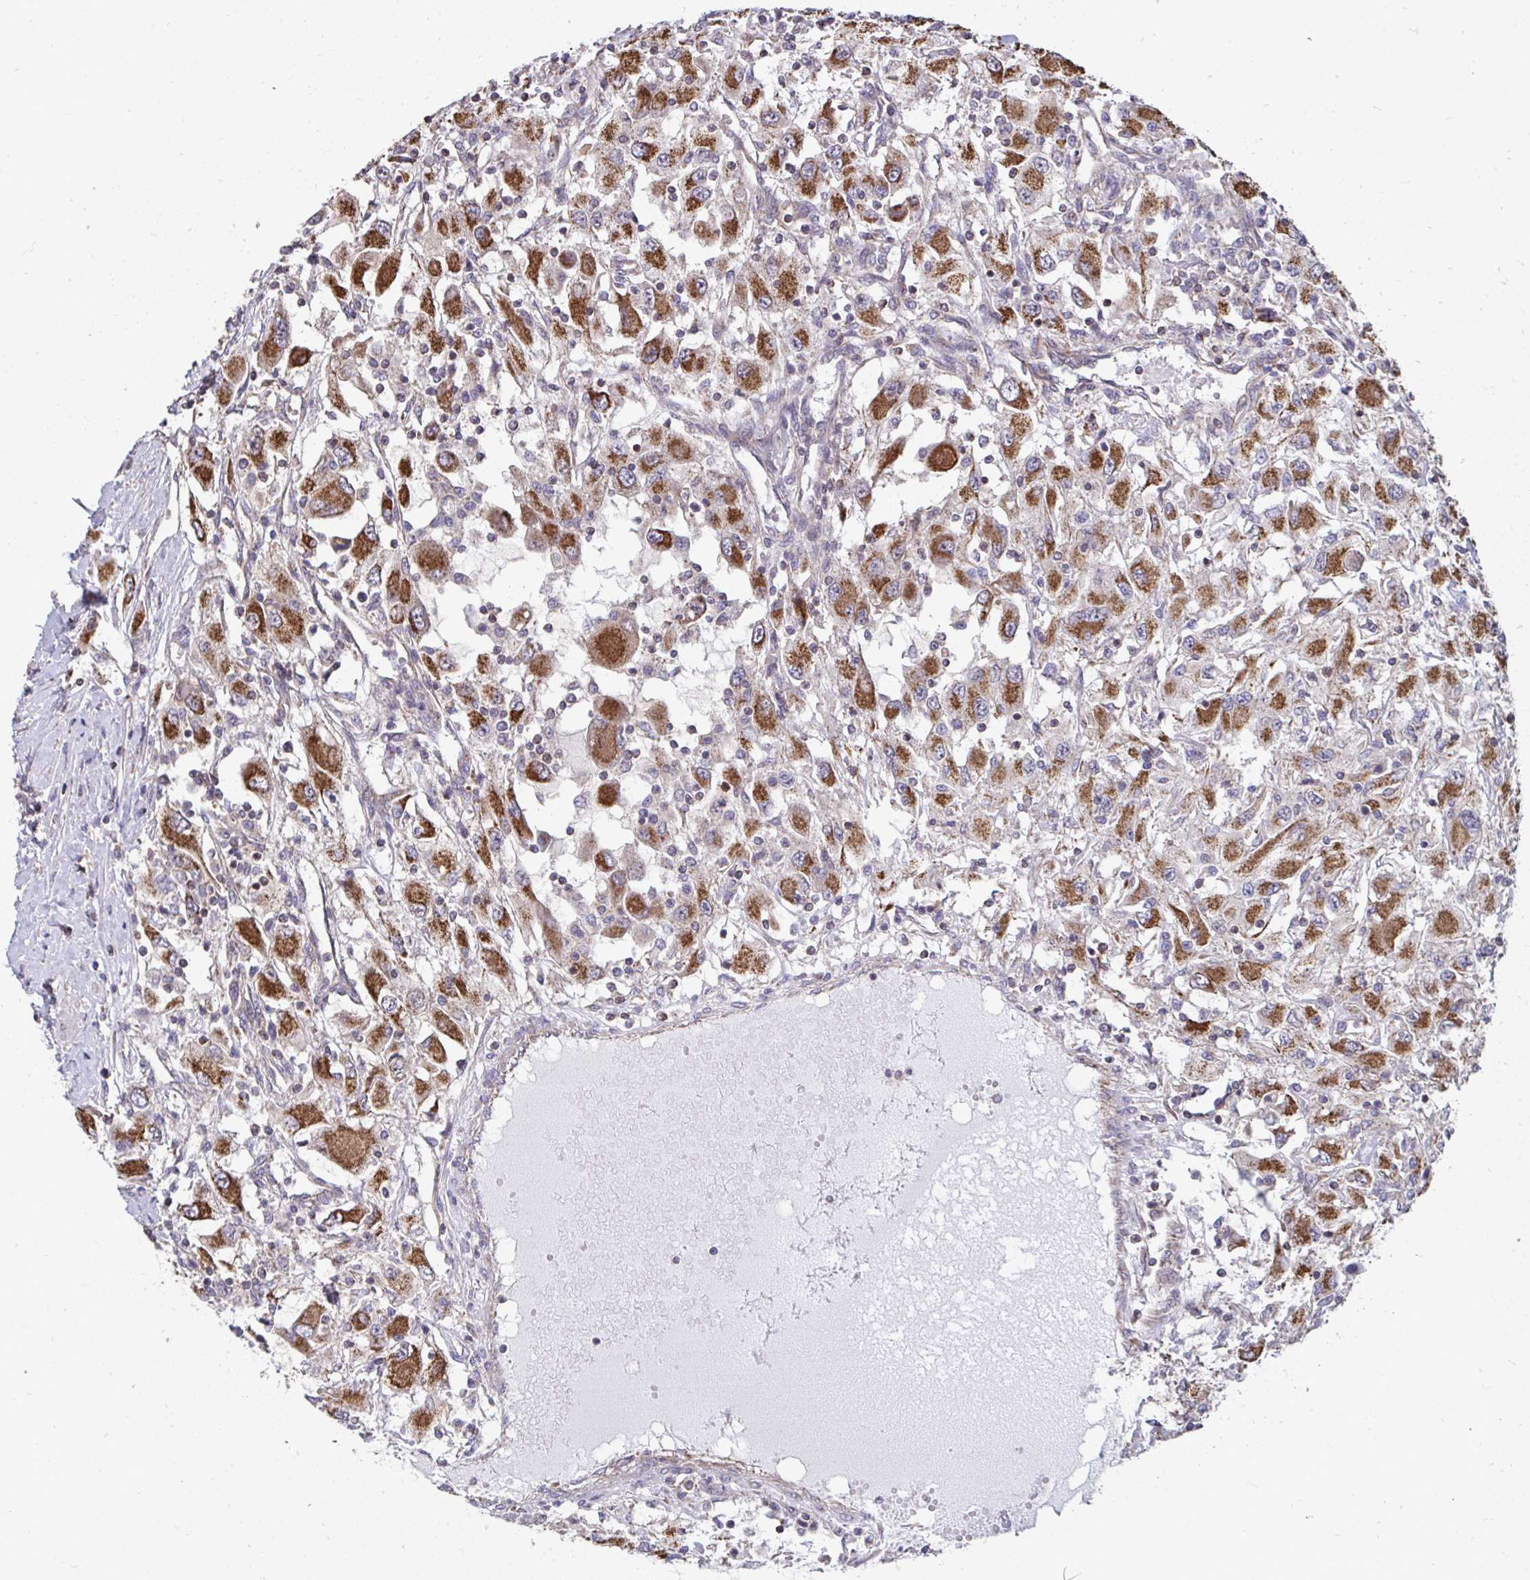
{"staining": {"intensity": "strong", "quantity": ">75%", "location": "cytoplasmic/membranous"}, "tissue": "renal cancer", "cell_type": "Tumor cells", "image_type": "cancer", "snomed": [{"axis": "morphology", "description": "Adenocarcinoma, NOS"}, {"axis": "topography", "description": "Kidney"}], "caption": "Protein expression analysis of renal cancer reveals strong cytoplasmic/membranous staining in about >75% of tumor cells.", "gene": "DNAJA2", "patient": {"sex": "female", "age": 67}}